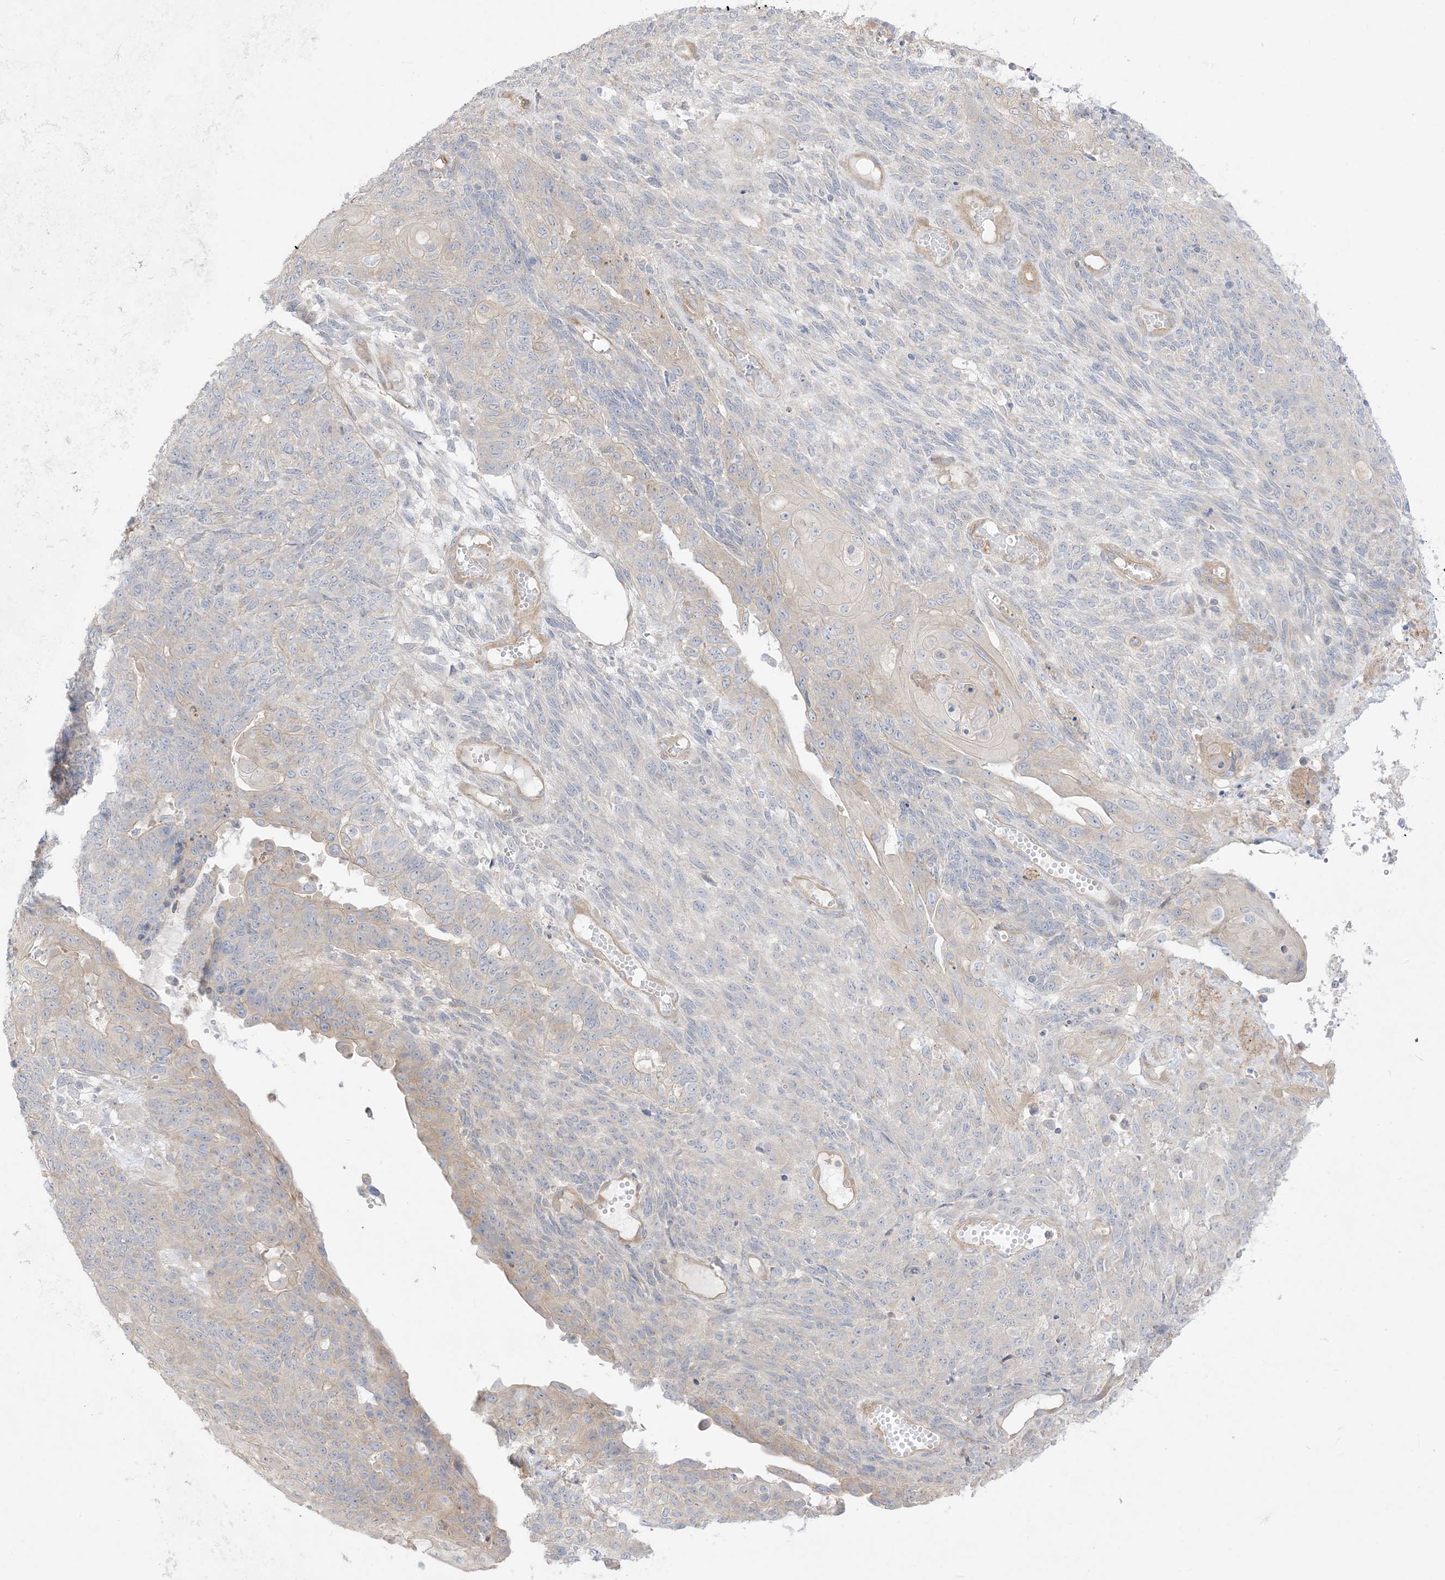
{"staining": {"intensity": "weak", "quantity": "<25%", "location": "cytoplasmic/membranous"}, "tissue": "endometrial cancer", "cell_type": "Tumor cells", "image_type": "cancer", "snomed": [{"axis": "morphology", "description": "Adenocarcinoma, NOS"}, {"axis": "topography", "description": "Endometrium"}], "caption": "Tumor cells are negative for protein expression in human endometrial adenocarcinoma. (DAB (3,3'-diaminobenzidine) immunohistochemistry (IHC) visualized using brightfield microscopy, high magnification).", "gene": "ARHGEF9", "patient": {"sex": "female", "age": 32}}